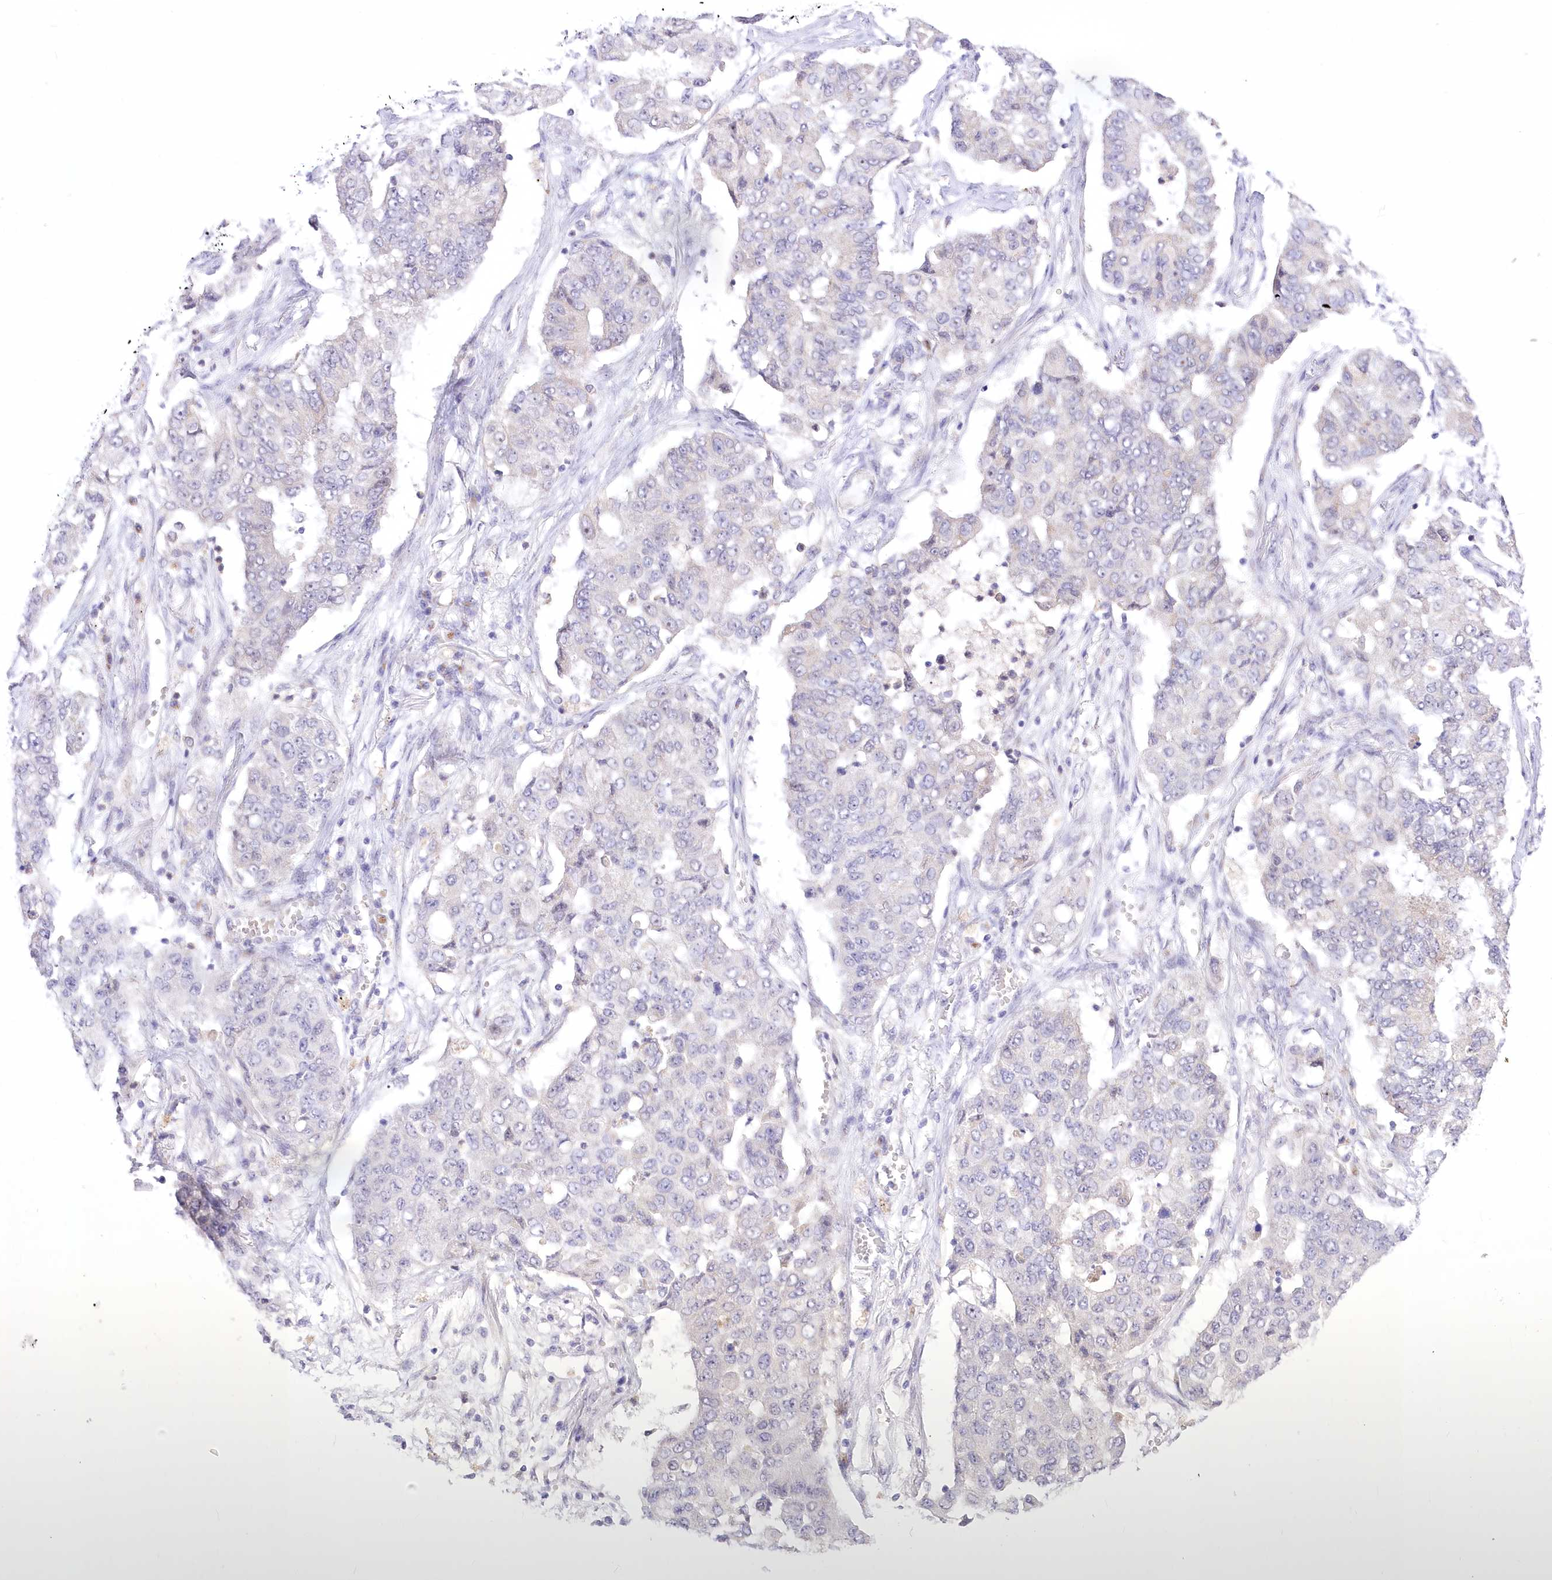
{"staining": {"intensity": "negative", "quantity": "none", "location": "none"}, "tissue": "lung cancer", "cell_type": "Tumor cells", "image_type": "cancer", "snomed": [{"axis": "morphology", "description": "Squamous cell carcinoma, NOS"}, {"axis": "topography", "description": "Lung"}], "caption": "Photomicrograph shows no significant protein expression in tumor cells of lung cancer (squamous cell carcinoma).", "gene": "BEND7", "patient": {"sex": "male", "age": 74}}